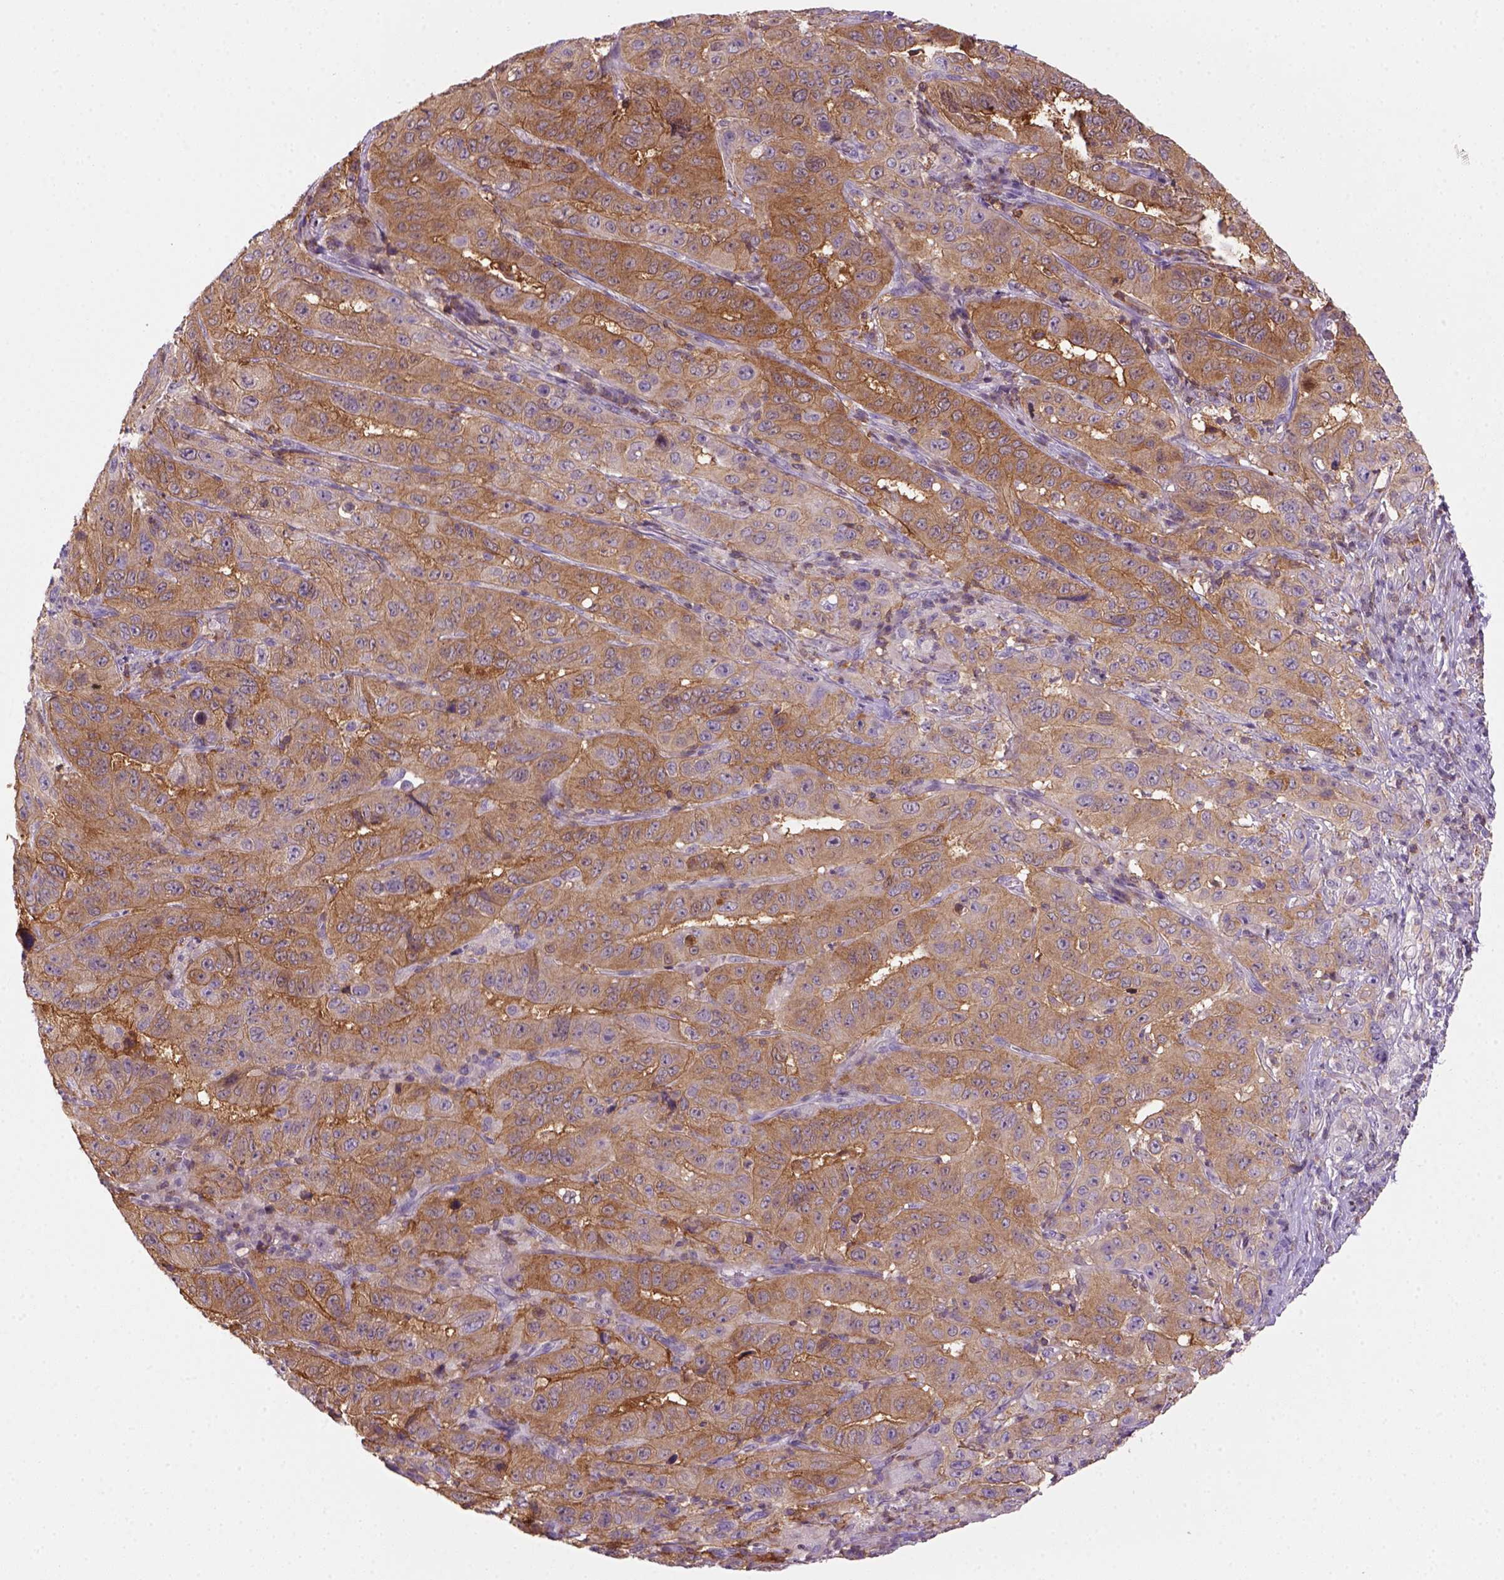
{"staining": {"intensity": "moderate", "quantity": ">75%", "location": "cytoplasmic/membranous"}, "tissue": "pancreatic cancer", "cell_type": "Tumor cells", "image_type": "cancer", "snomed": [{"axis": "morphology", "description": "Adenocarcinoma, NOS"}, {"axis": "topography", "description": "Pancreas"}], "caption": "An image showing moderate cytoplasmic/membranous staining in about >75% of tumor cells in adenocarcinoma (pancreatic), as visualized by brown immunohistochemical staining.", "gene": "GOT1", "patient": {"sex": "male", "age": 63}}